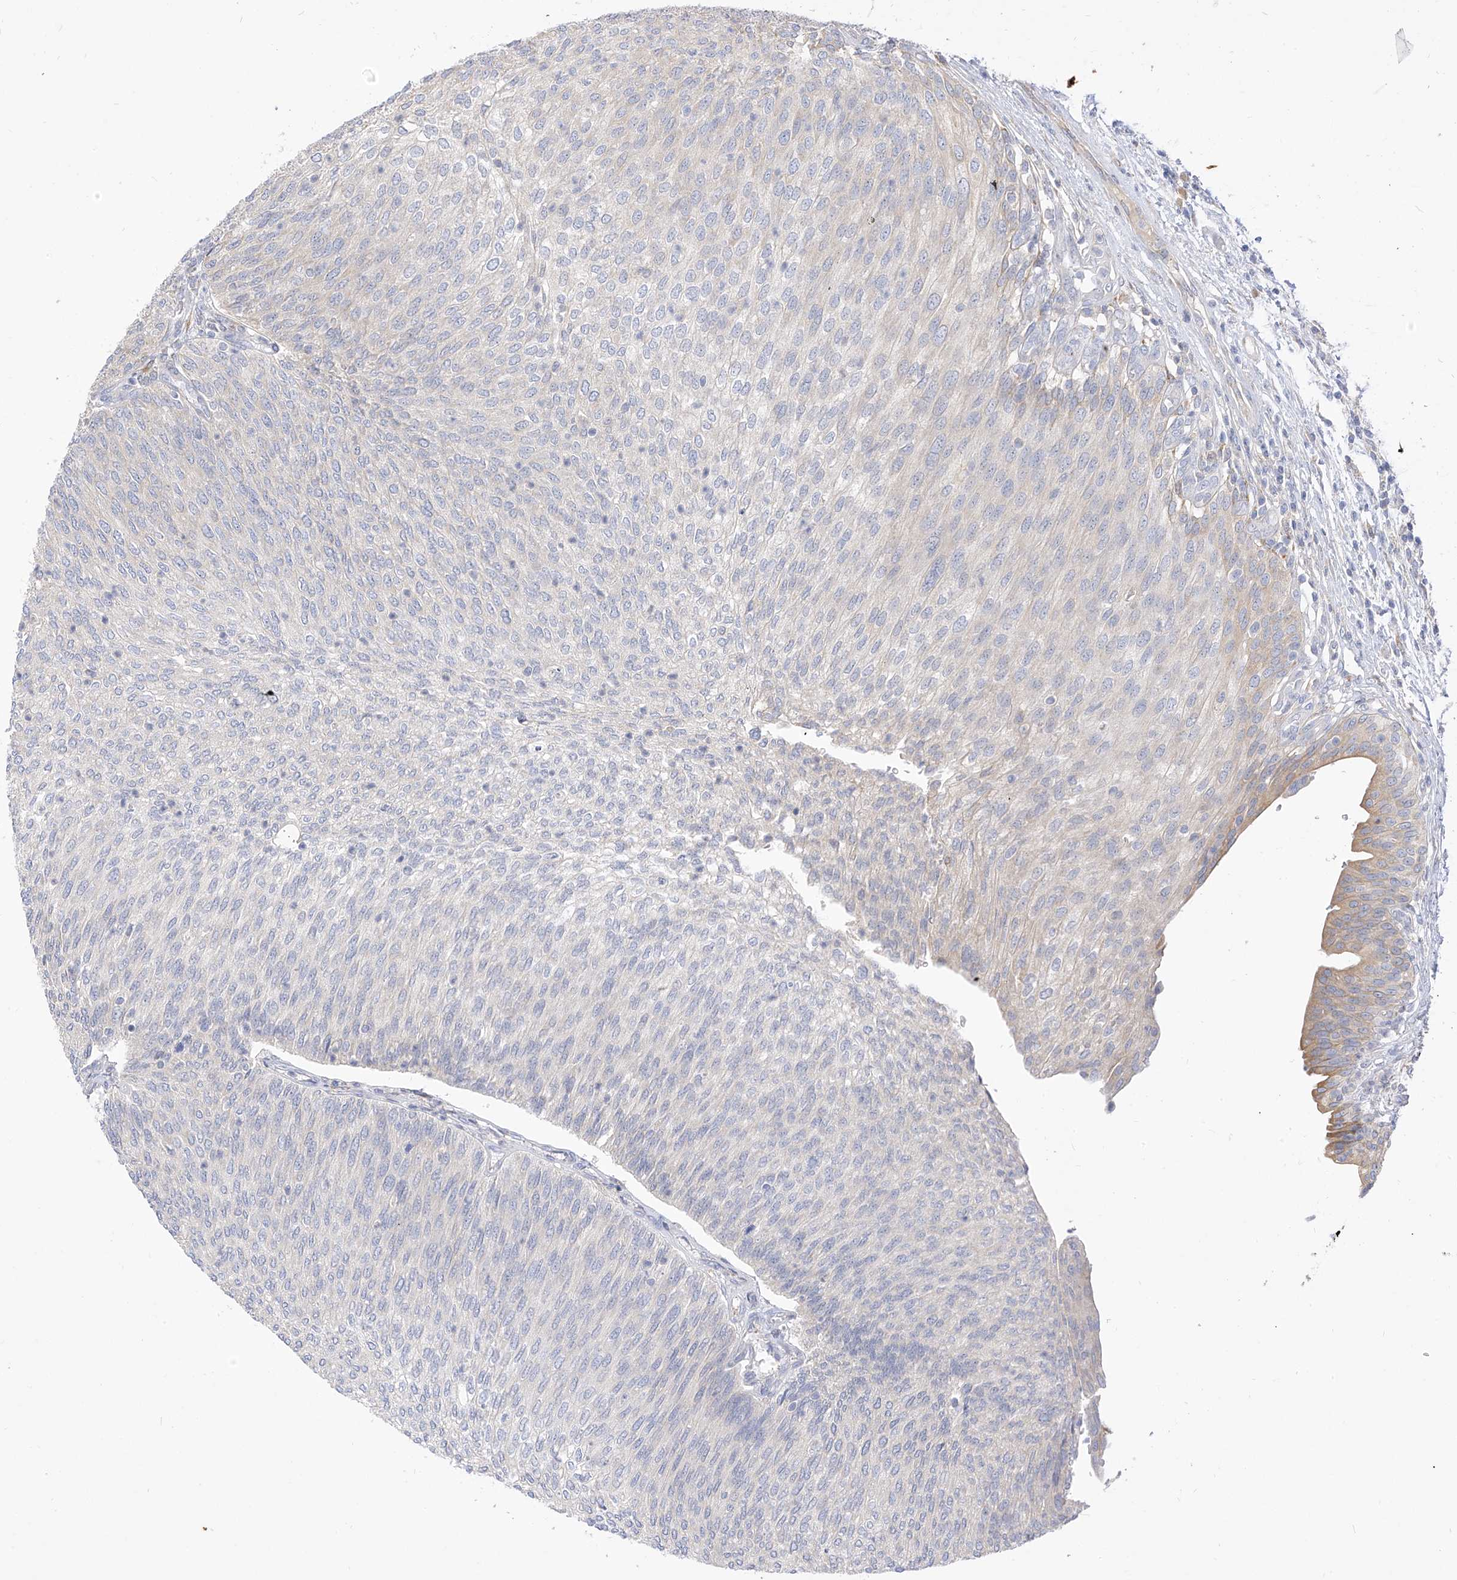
{"staining": {"intensity": "weak", "quantity": "<25%", "location": "cytoplasmic/membranous"}, "tissue": "urothelial cancer", "cell_type": "Tumor cells", "image_type": "cancer", "snomed": [{"axis": "morphology", "description": "Urothelial carcinoma, Low grade"}, {"axis": "topography", "description": "Urinary bladder"}], "caption": "An immunohistochemistry (IHC) image of low-grade urothelial carcinoma is shown. There is no staining in tumor cells of low-grade urothelial carcinoma. Brightfield microscopy of immunohistochemistry stained with DAB (brown) and hematoxylin (blue), captured at high magnification.", "gene": "RASA2", "patient": {"sex": "female", "age": 79}}